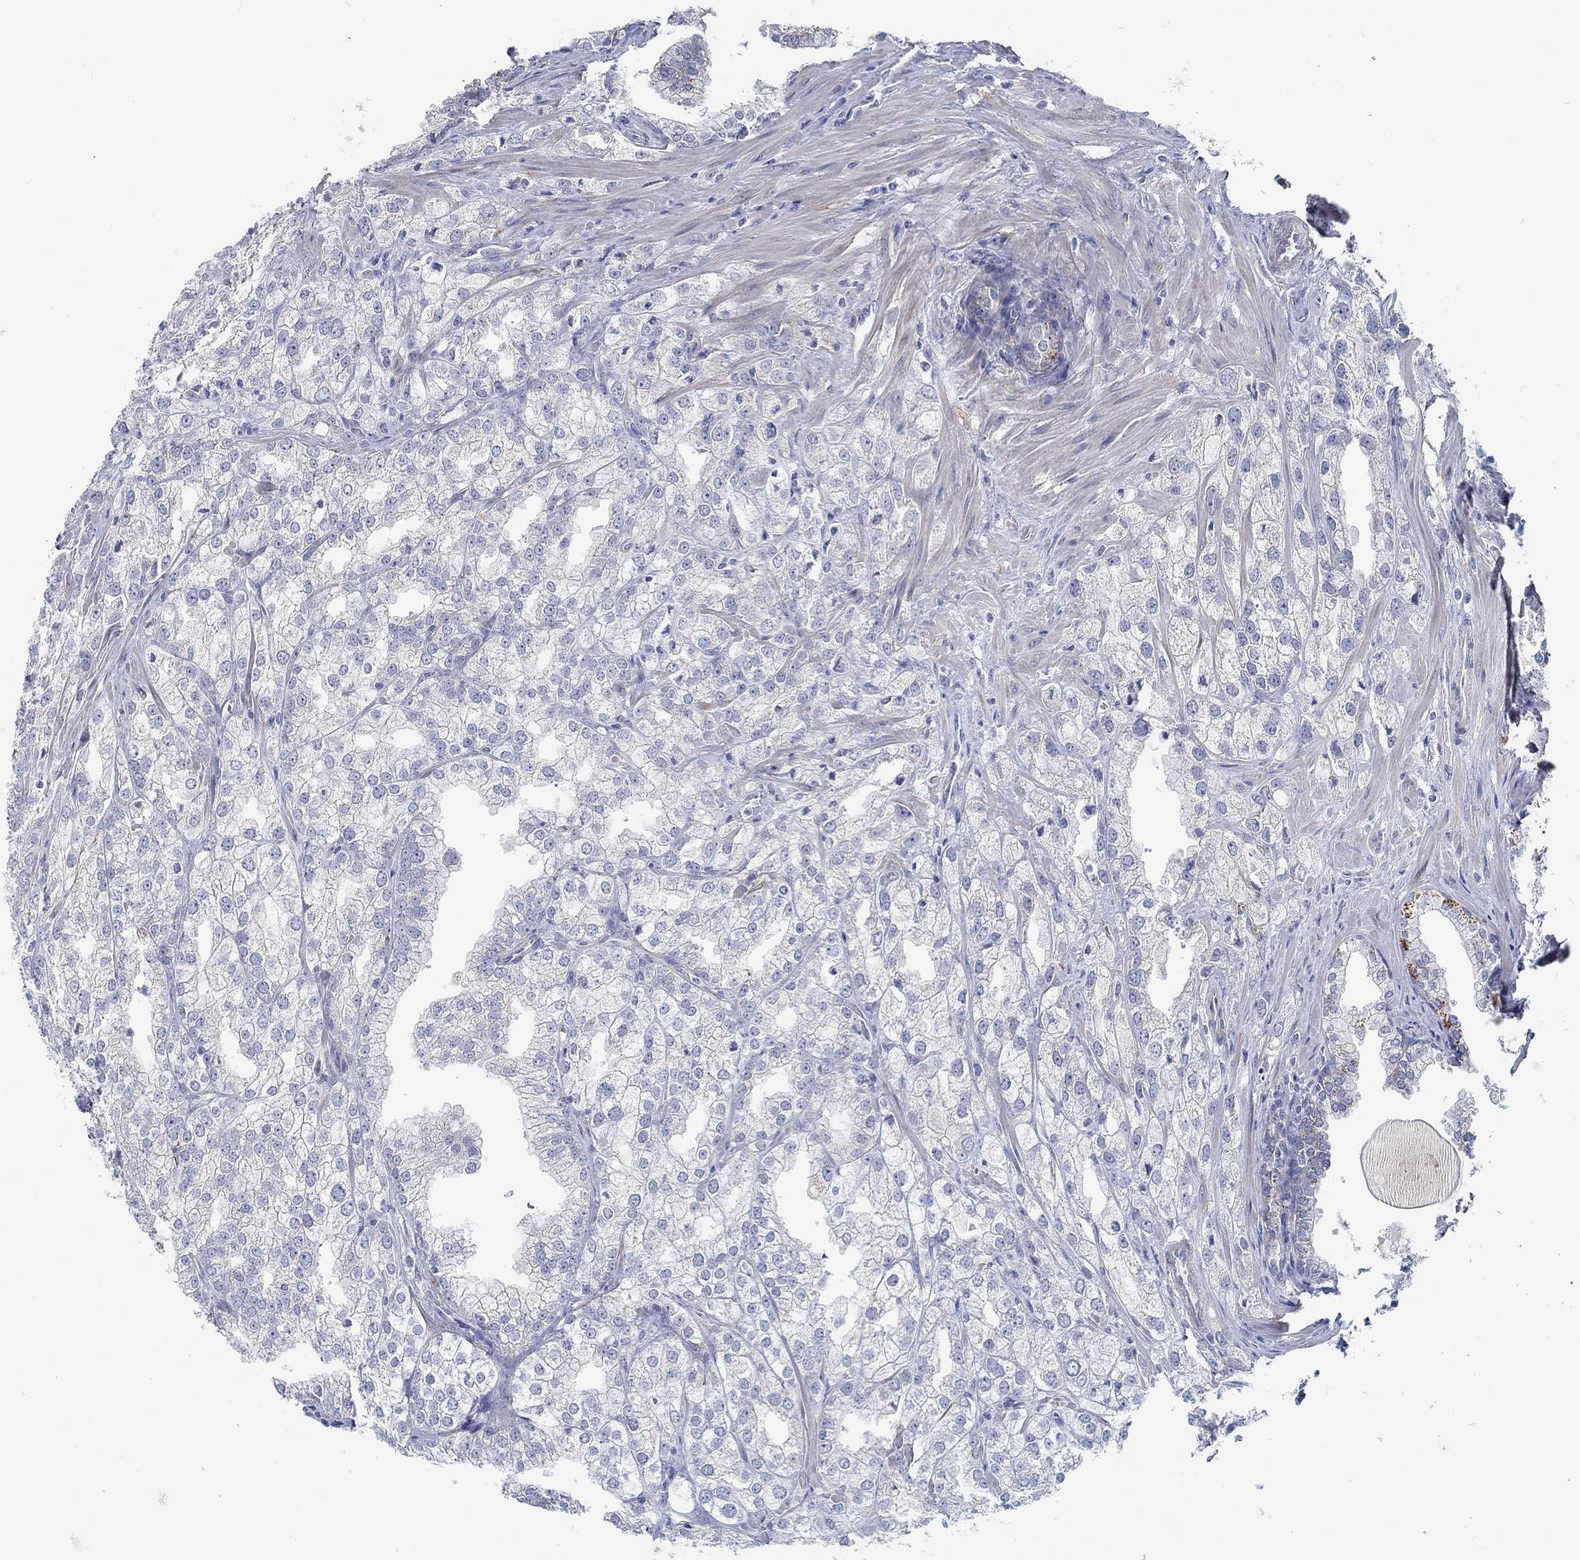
{"staining": {"intensity": "negative", "quantity": "none", "location": "none"}, "tissue": "prostate cancer", "cell_type": "Tumor cells", "image_type": "cancer", "snomed": [{"axis": "morphology", "description": "Adenocarcinoma, NOS"}, {"axis": "topography", "description": "Prostate"}], "caption": "Immunohistochemistry image of human adenocarcinoma (prostate) stained for a protein (brown), which shows no positivity in tumor cells. The staining was performed using DAB to visualize the protein expression in brown, while the nuclei were stained in blue with hematoxylin (Magnification: 20x).", "gene": "MYBPC1", "patient": {"sex": "male", "age": 70}}